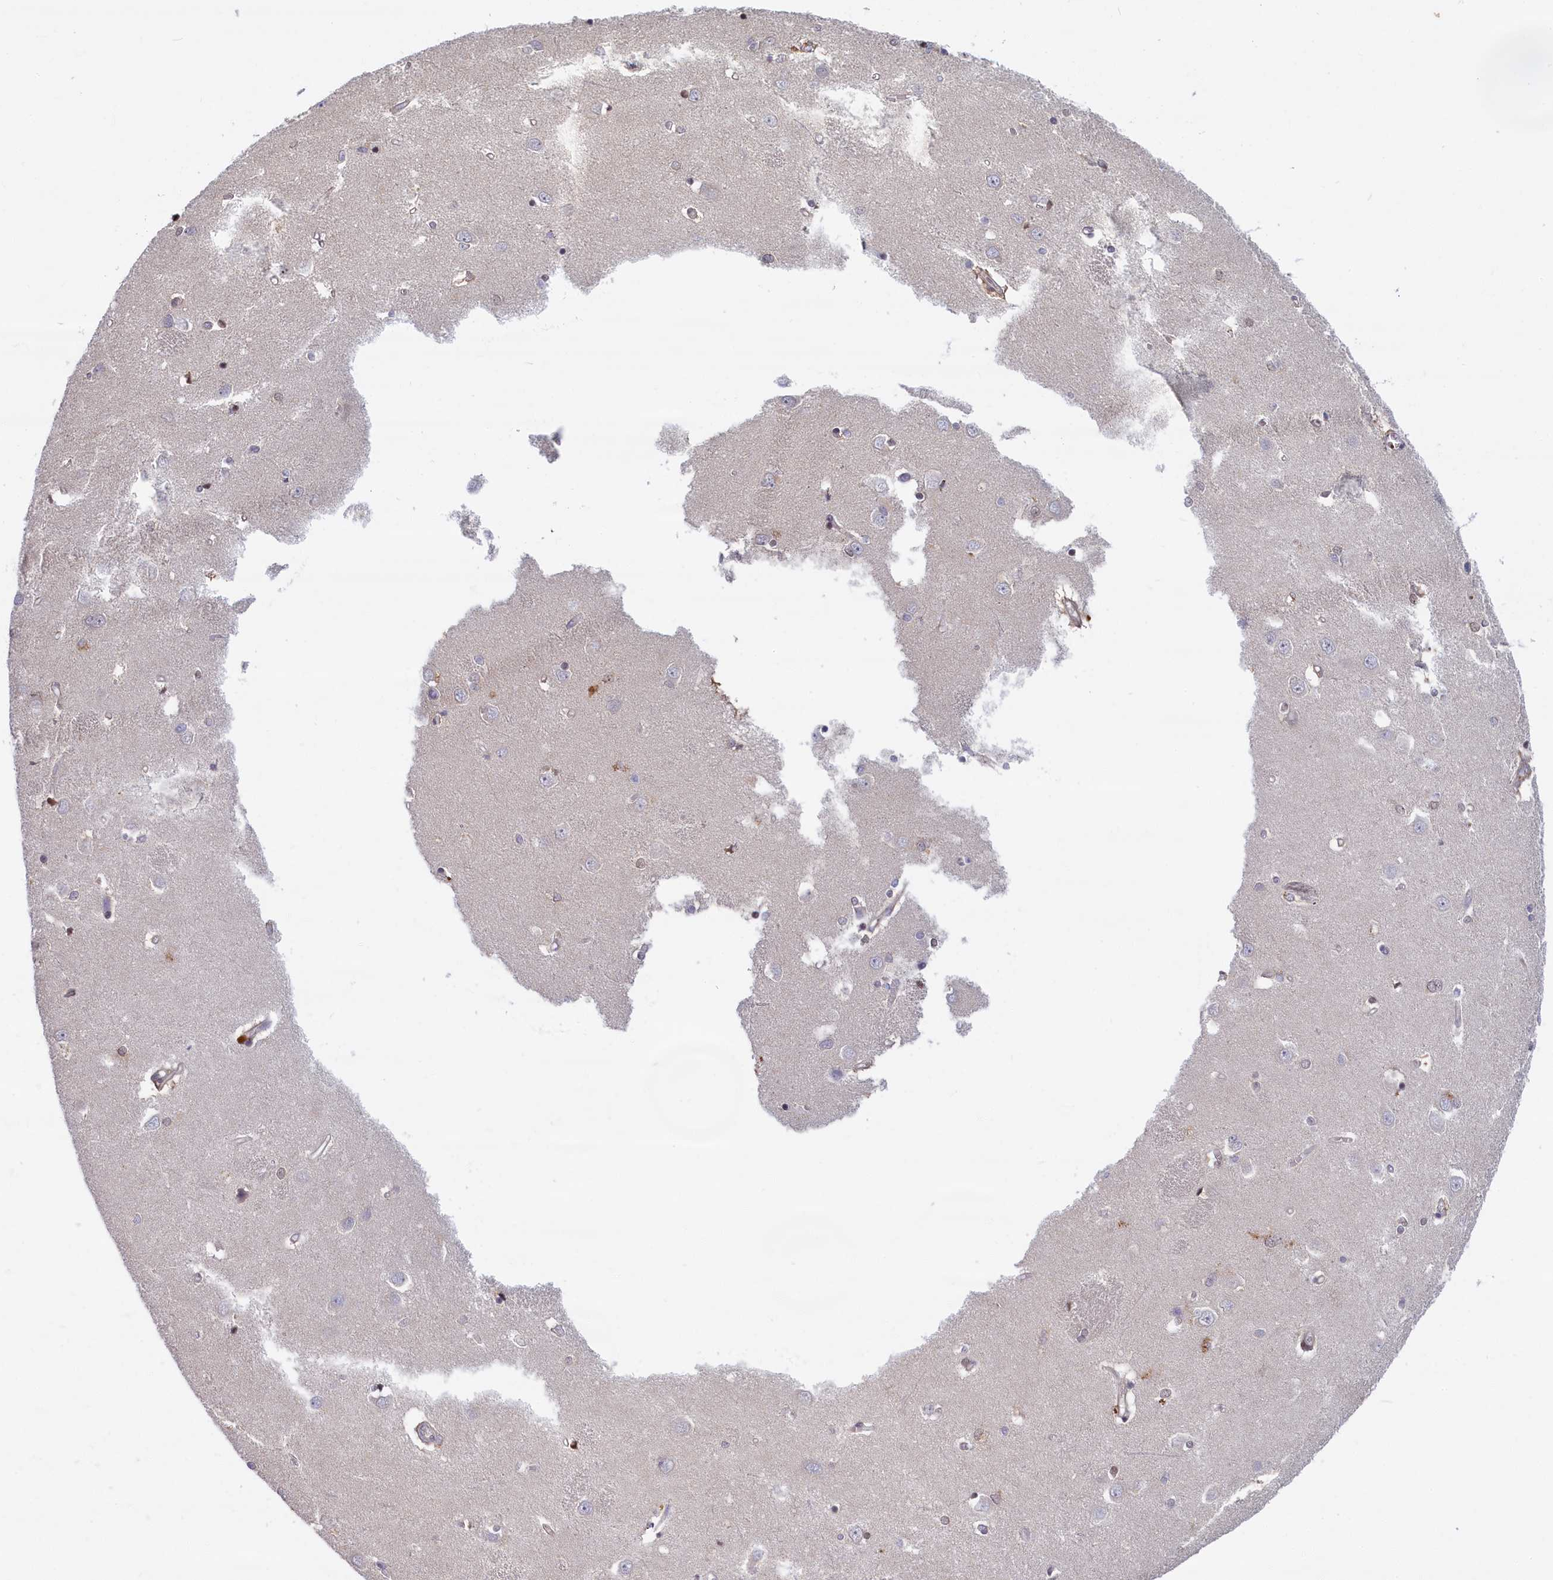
{"staining": {"intensity": "moderate", "quantity": "<25%", "location": "nuclear"}, "tissue": "caudate", "cell_type": "Glial cells", "image_type": "normal", "snomed": [{"axis": "morphology", "description": "Normal tissue, NOS"}, {"axis": "topography", "description": "Lateral ventricle wall"}], "caption": "Immunohistochemistry (IHC) of benign human caudate shows low levels of moderate nuclear staining in approximately <25% of glial cells. Nuclei are stained in blue.", "gene": "FCSK", "patient": {"sex": "male", "age": 37}}